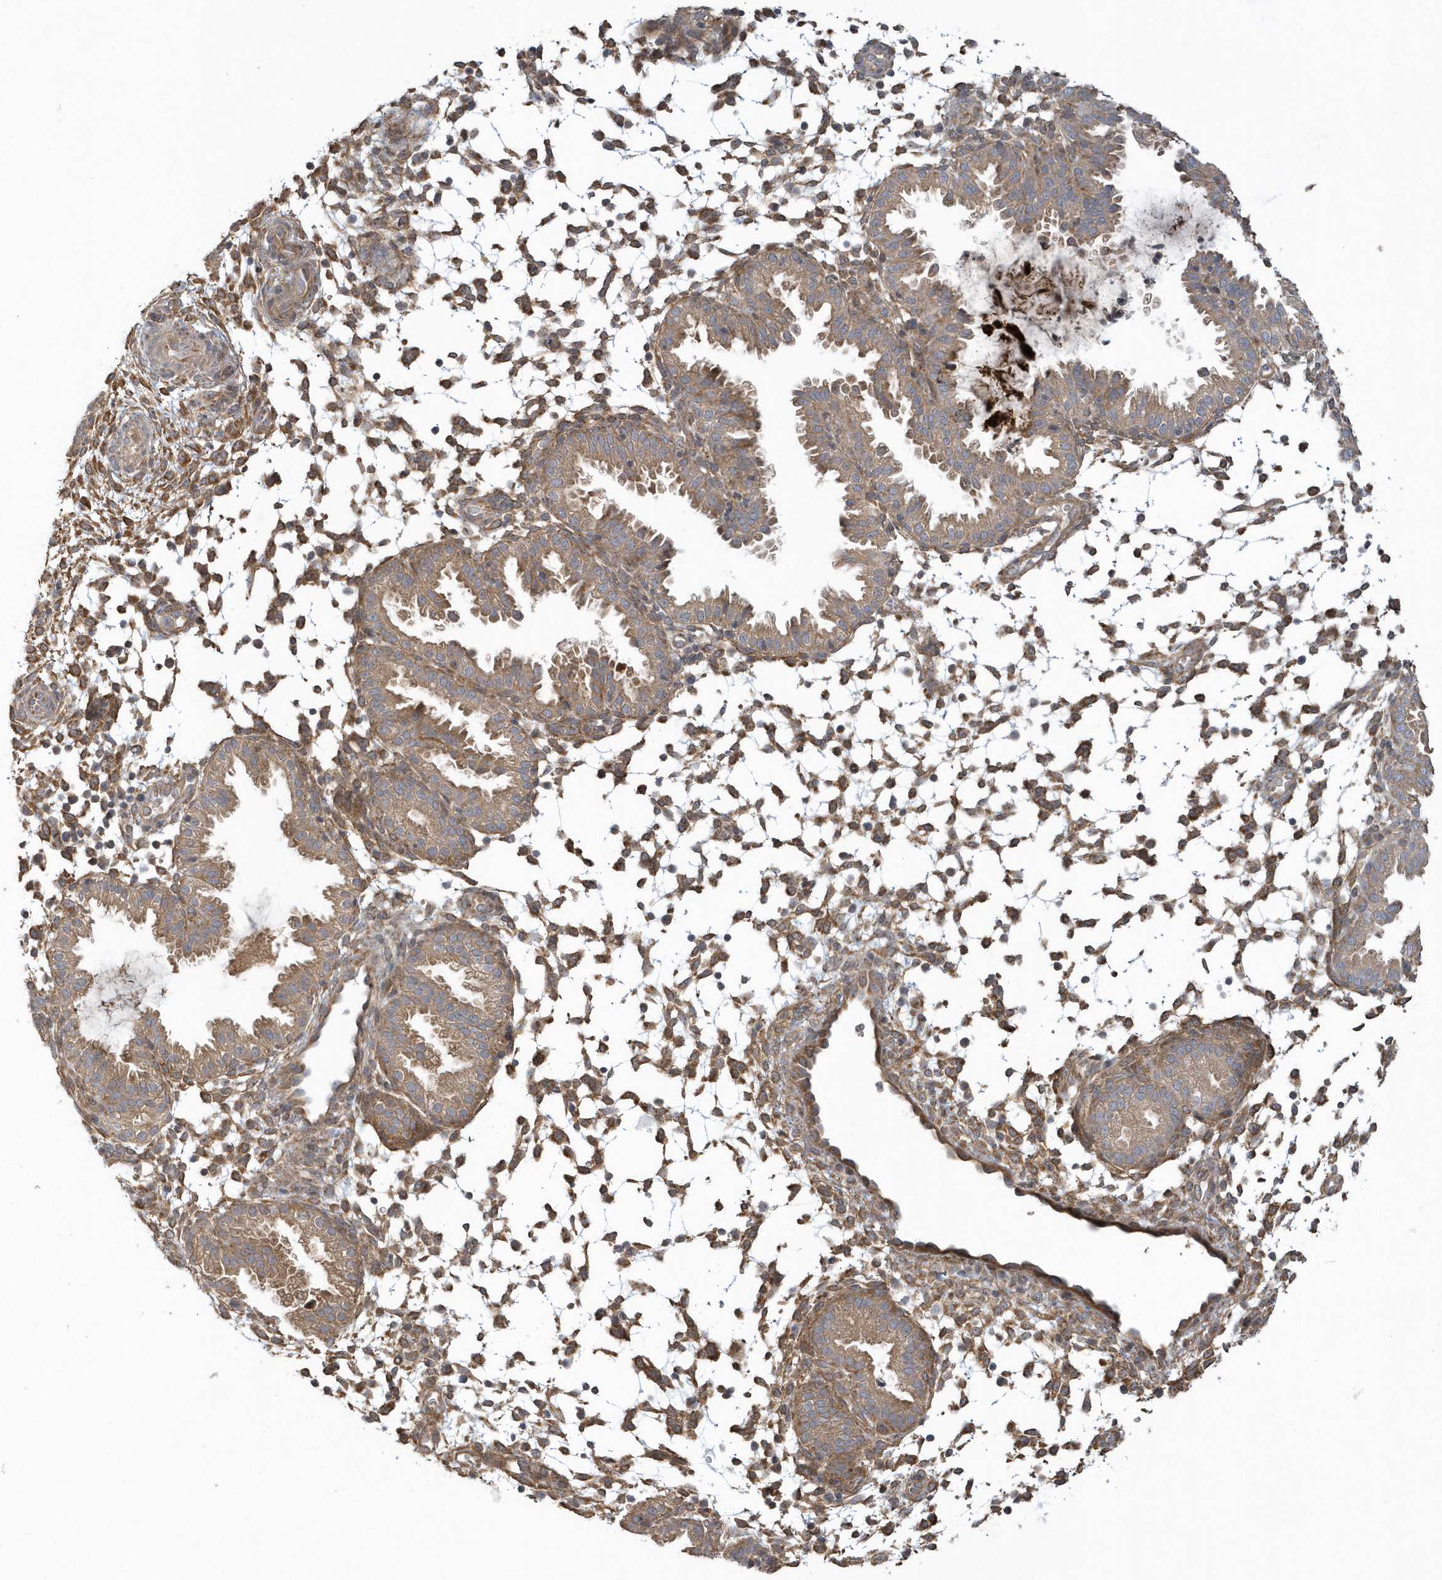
{"staining": {"intensity": "moderate", "quantity": "25%-75%", "location": "cytoplasmic/membranous"}, "tissue": "endometrium", "cell_type": "Cells in endometrial stroma", "image_type": "normal", "snomed": [{"axis": "morphology", "description": "Normal tissue, NOS"}, {"axis": "topography", "description": "Endometrium"}], "caption": "An IHC image of normal tissue is shown. Protein staining in brown labels moderate cytoplasmic/membranous positivity in endometrium within cells in endometrial stroma. (Stains: DAB (3,3'-diaminobenzidine) in brown, nuclei in blue, Microscopy: brightfield microscopy at high magnification).", "gene": "THG1L", "patient": {"sex": "female", "age": 33}}